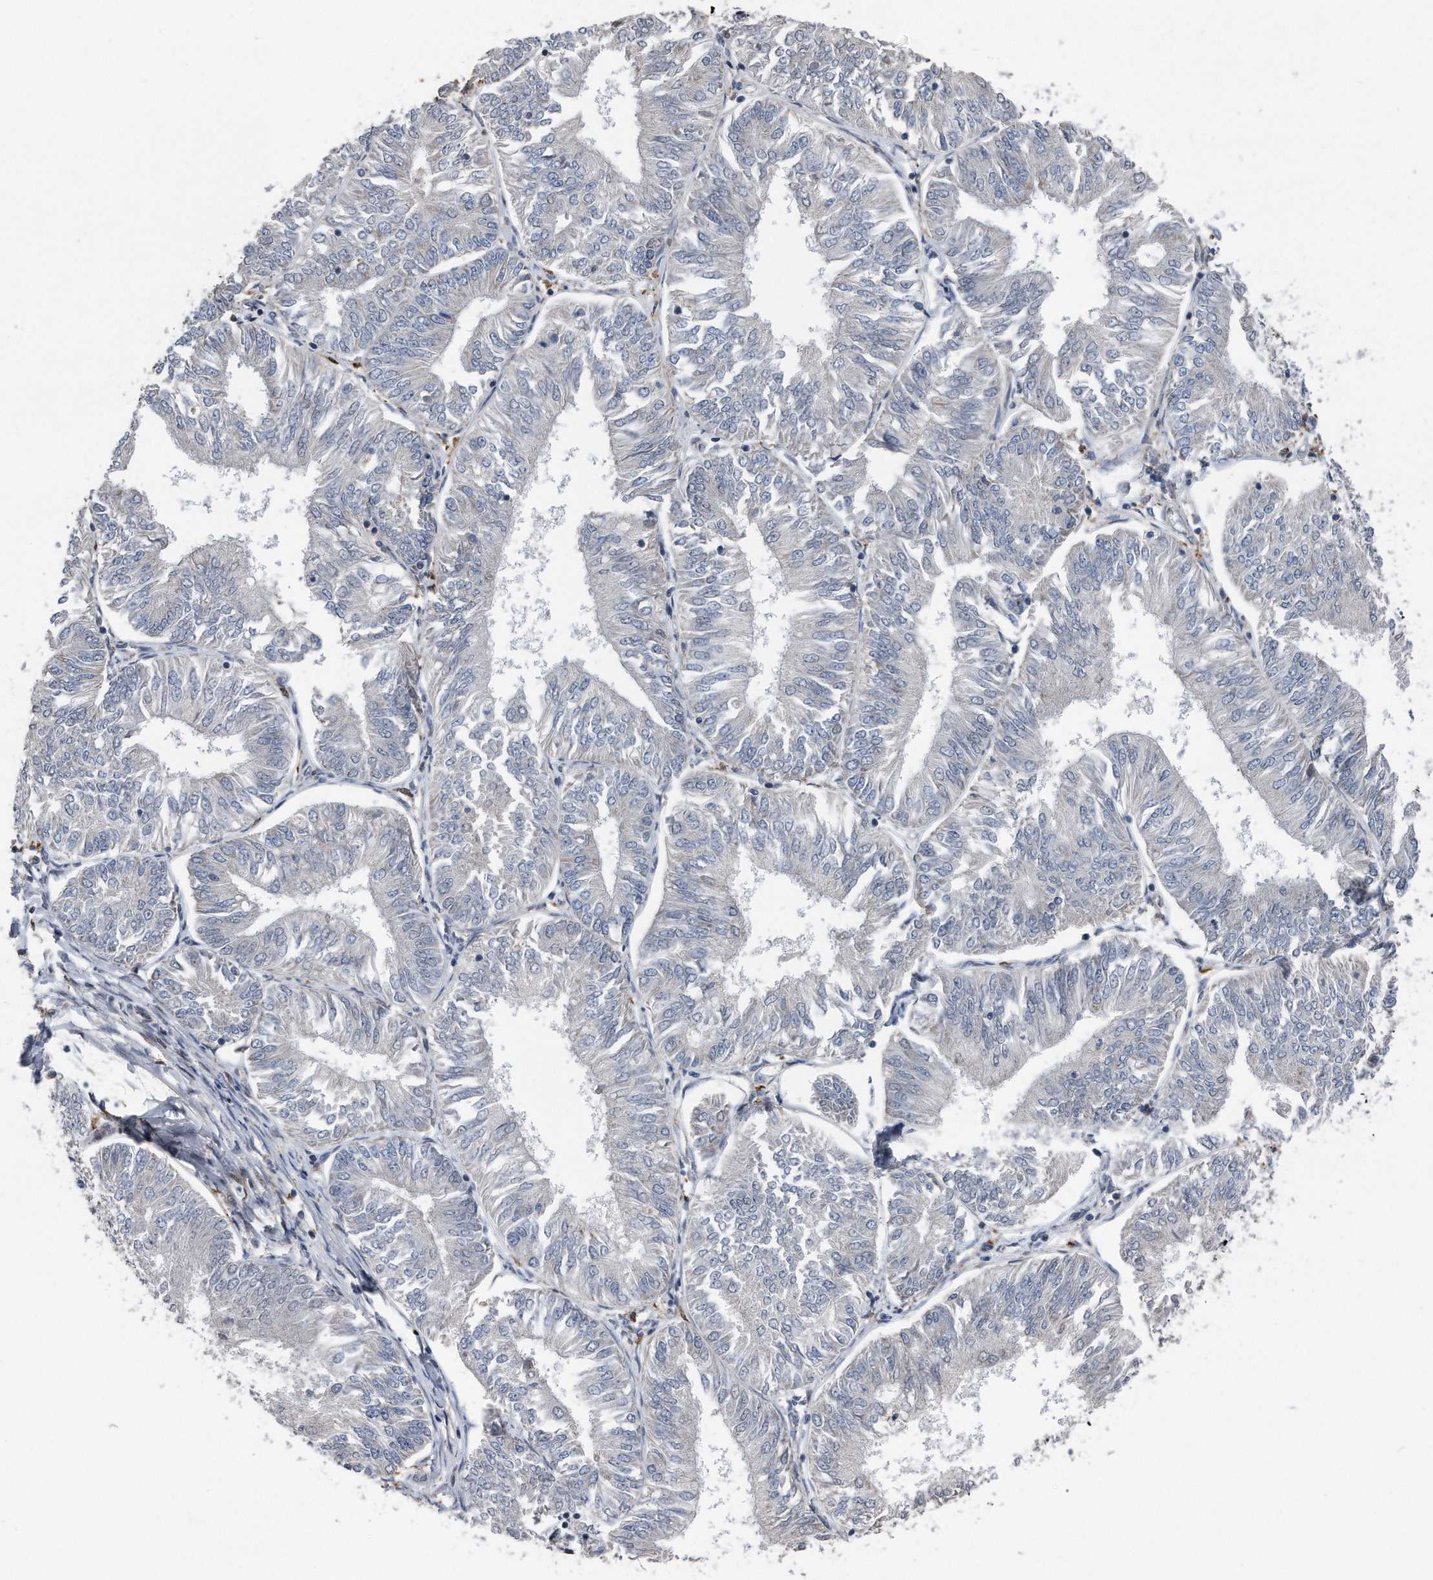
{"staining": {"intensity": "negative", "quantity": "none", "location": "none"}, "tissue": "endometrial cancer", "cell_type": "Tumor cells", "image_type": "cancer", "snomed": [{"axis": "morphology", "description": "Adenocarcinoma, NOS"}, {"axis": "topography", "description": "Endometrium"}], "caption": "IHC histopathology image of human endometrial cancer stained for a protein (brown), which displays no positivity in tumor cells.", "gene": "DST", "patient": {"sex": "female", "age": 58}}